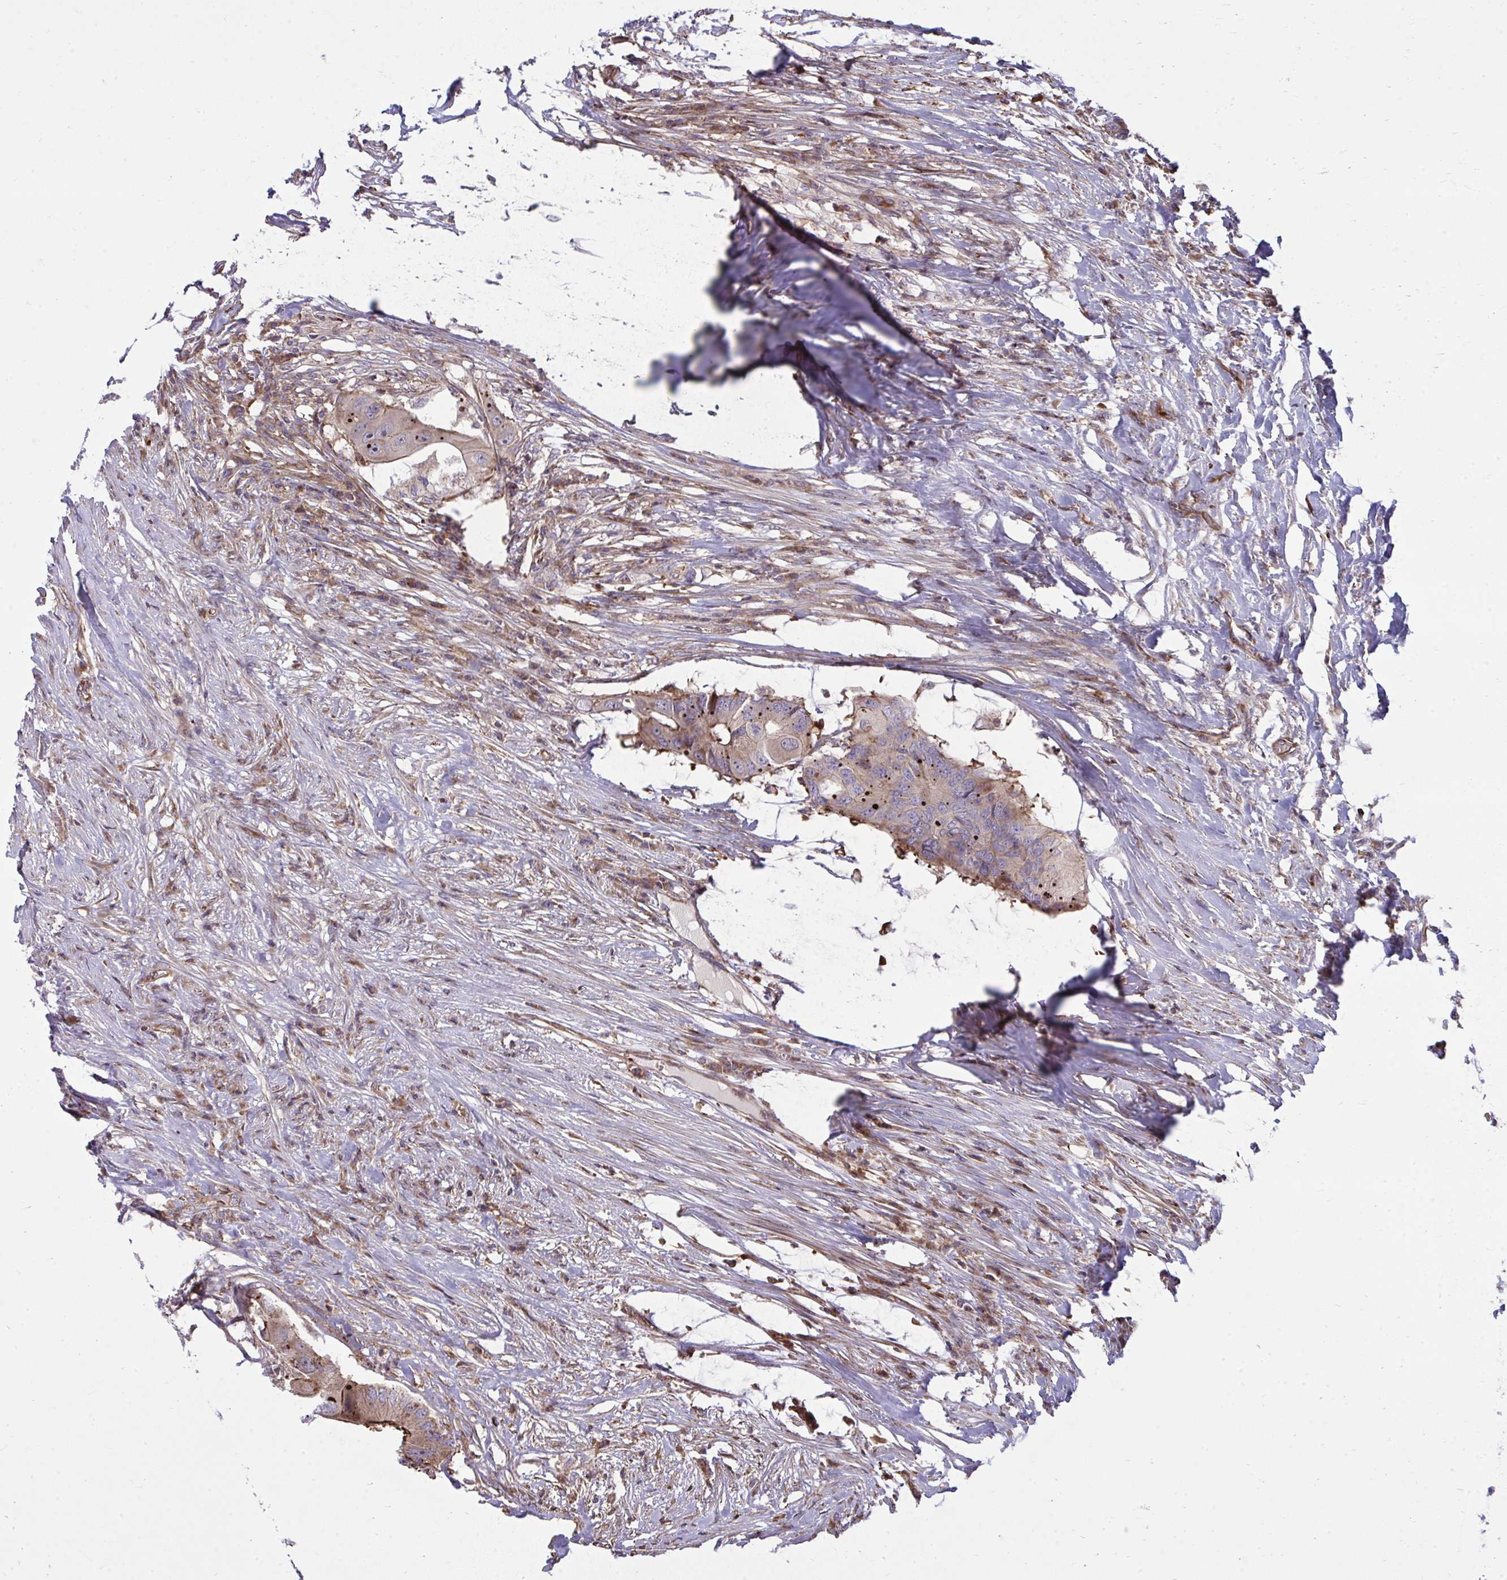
{"staining": {"intensity": "moderate", "quantity": "<25%", "location": "cytoplasmic/membranous"}, "tissue": "colorectal cancer", "cell_type": "Tumor cells", "image_type": "cancer", "snomed": [{"axis": "morphology", "description": "Adenocarcinoma, NOS"}, {"axis": "topography", "description": "Colon"}], "caption": "The histopathology image displays immunohistochemical staining of colorectal cancer. There is moderate cytoplasmic/membranous expression is identified in about <25% of tumor cells. The staining is performed using DAB (3,3'-diaminobenzidine) brown chromogen to label protein expression. The nuclei are counter-stained blue using hematoxylin.", "gene": "ZSCAN9", "patient": {"sex": "male", "age": 71}}